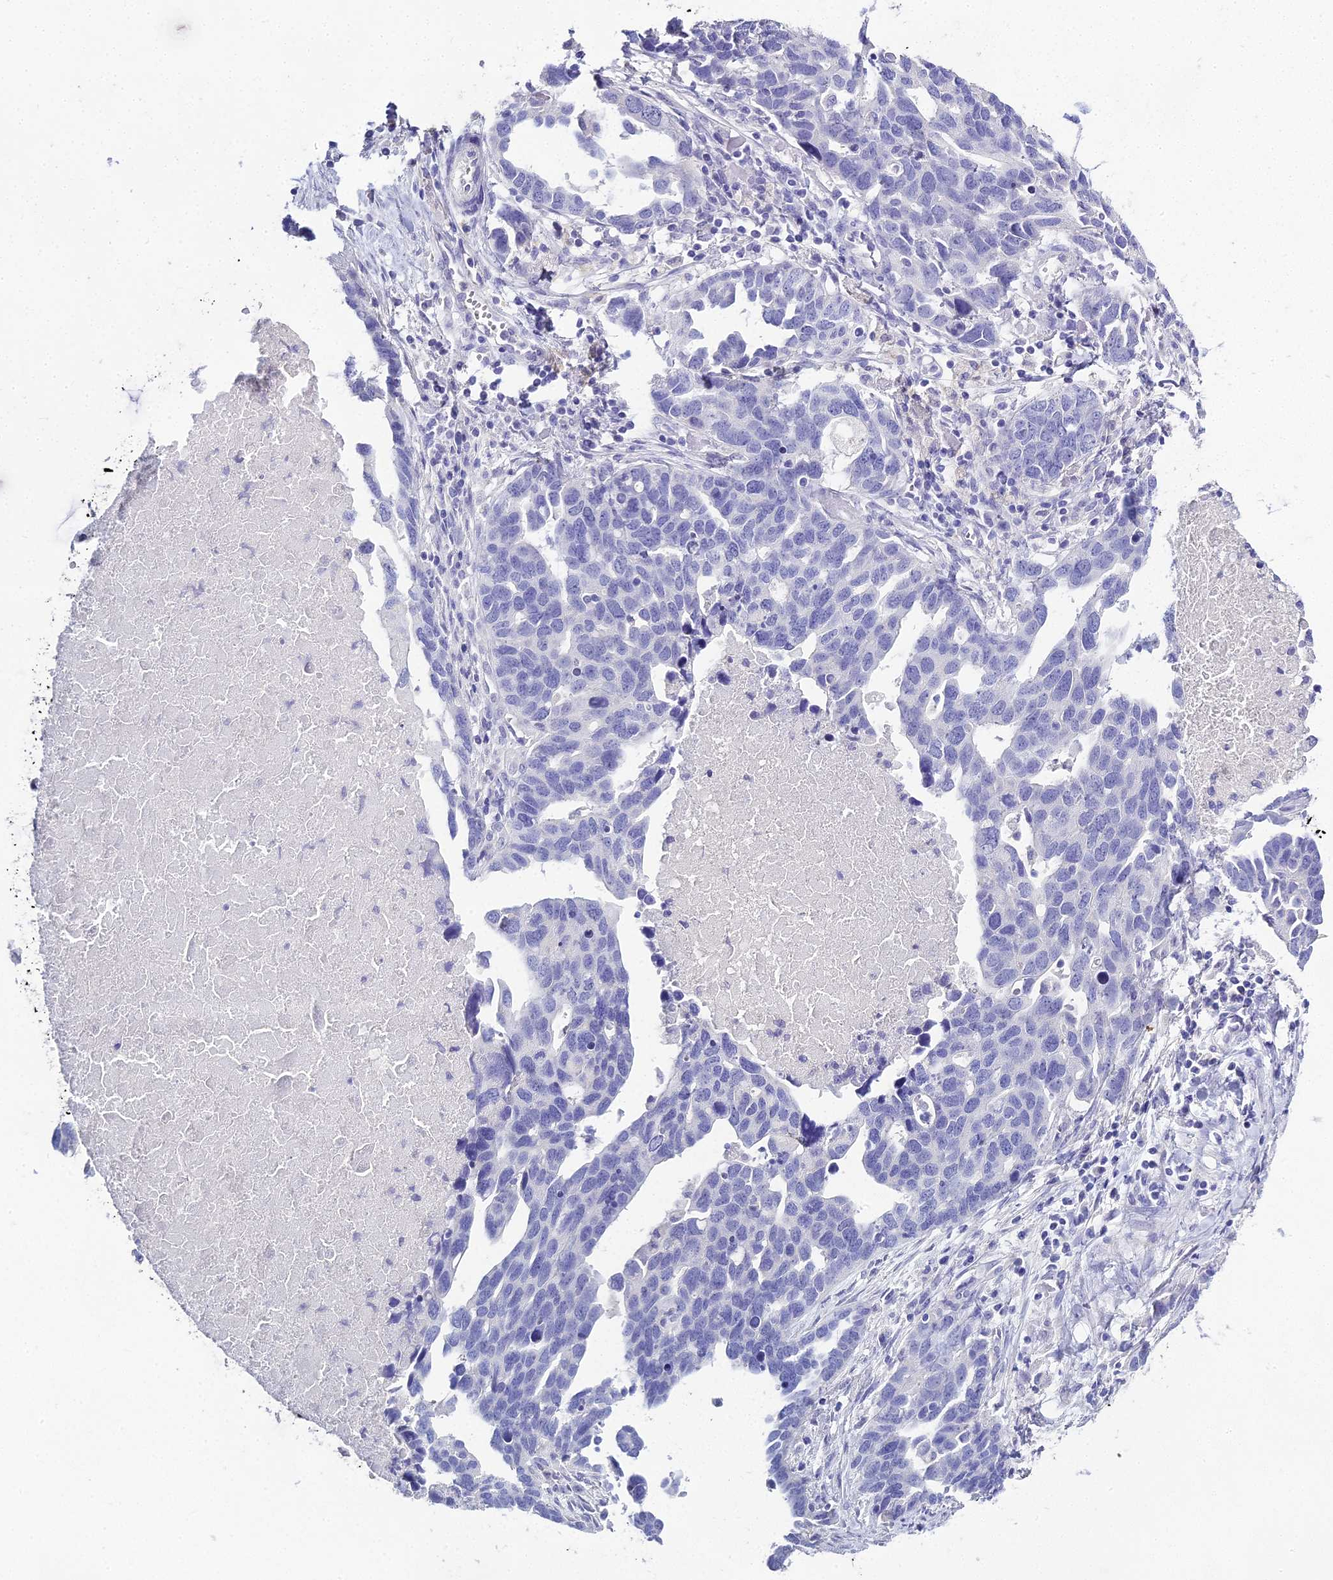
{"staining": {"intensity": "negative", "quantity": "none", "location": "none"}, "tissue": "ovarian cancer", "cell_type": "Tumor cells", "image_type": "cancer", "snomed": [{"axis": "morphology", "description": "Cystadenocarcinoma, serous, NOS"}, {"axis": "topography", "description": "Ovary"}], "caption": "Immunohistochemical staining of ovarian cancer (serous cystadenocarcinoma) exhibits no significant positivity in tumor cells.", "gene": "S100A7", "patient": {"sex": "female", "age": 54}}